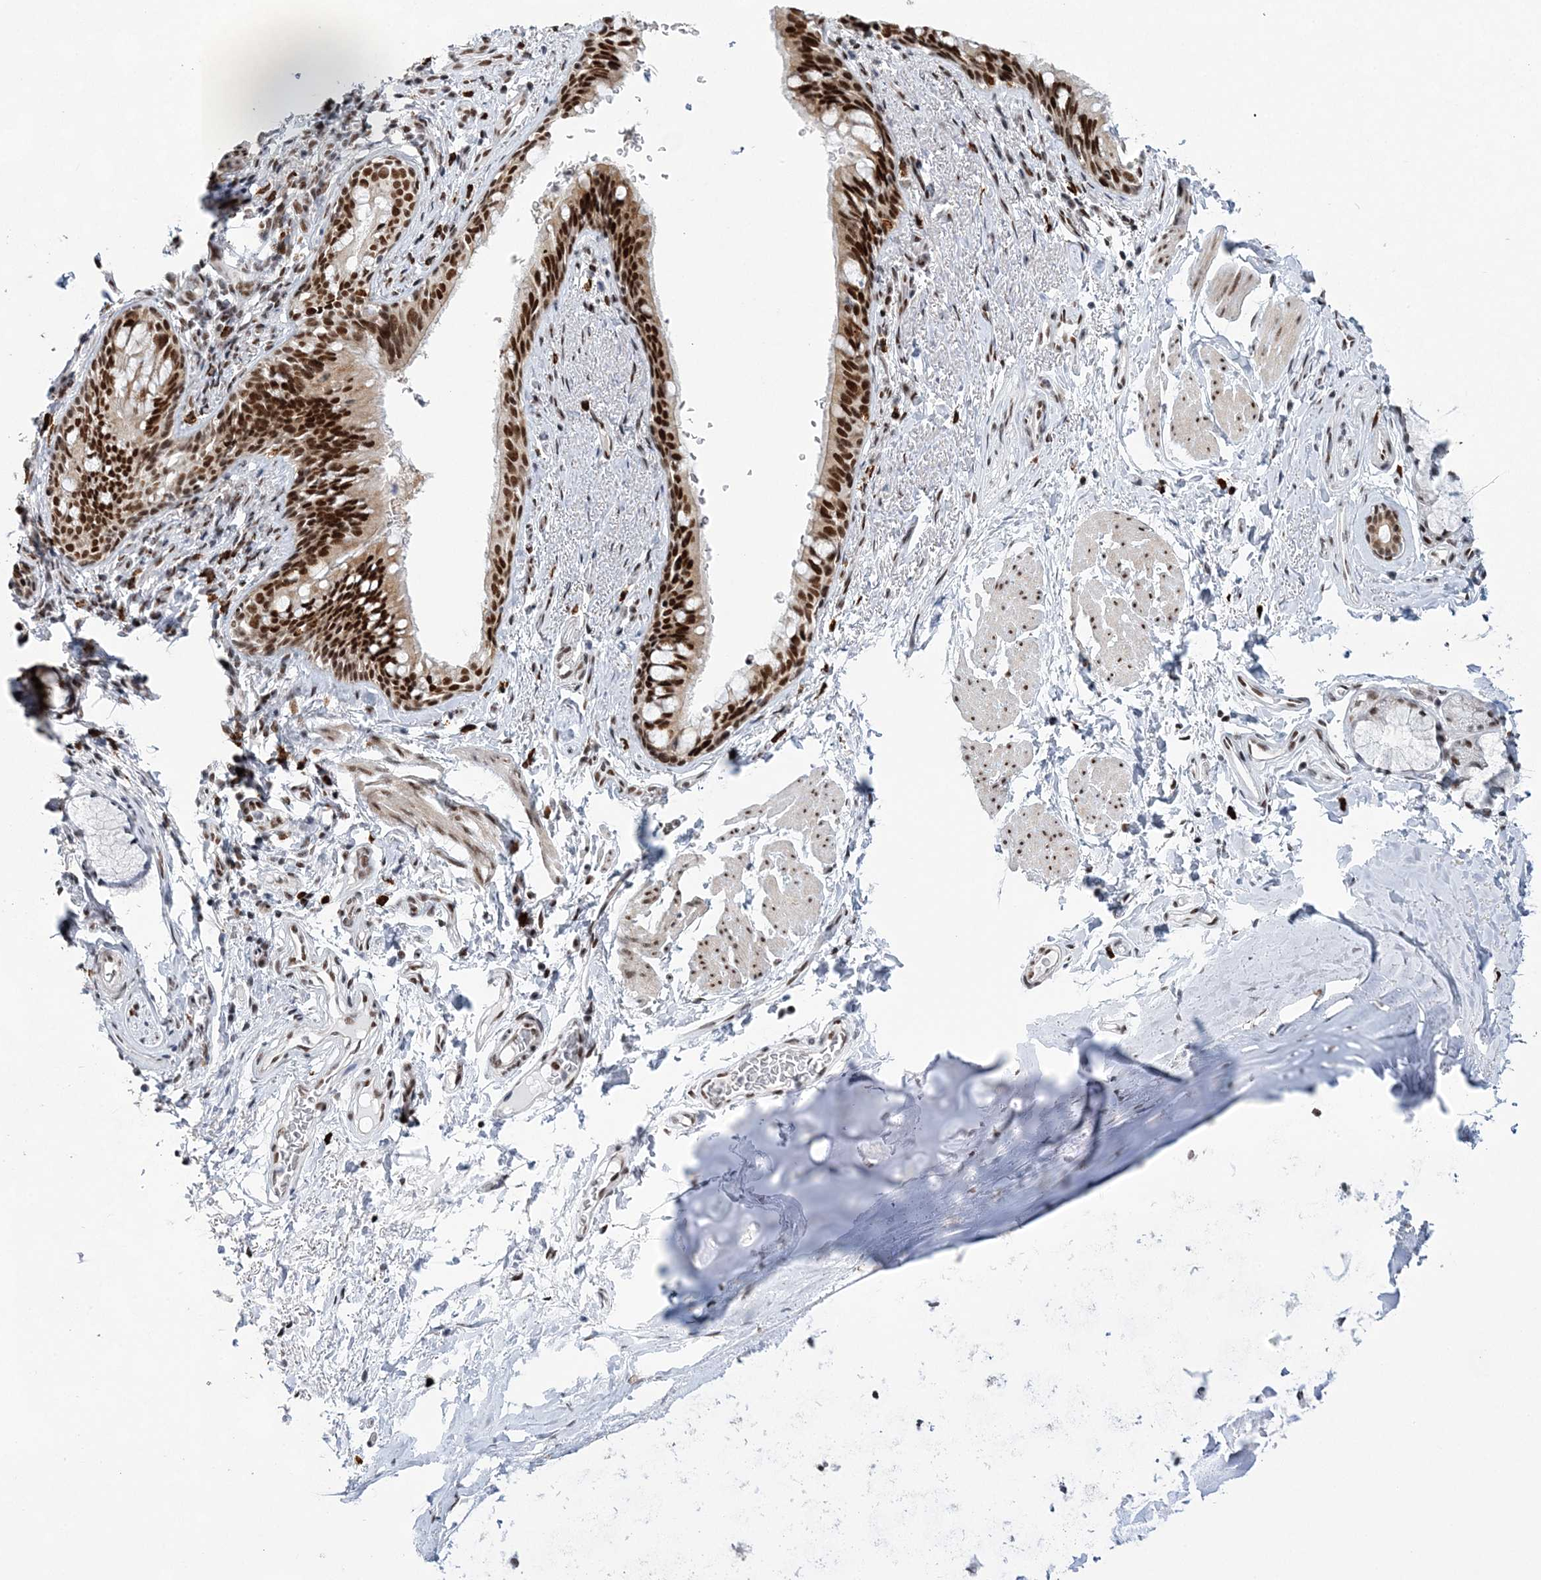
{"staining": {"intensity": "strong", "quantity": ">75%", "location": "nuclear"}, "tissue": "bronchus", "cell_type": "Respiratory epithelial cells", "image_type": "normal", "snomed": [{"axis": "morphology", "description": "Normal tissue, NOS"}, {"axis": "topography", "description": "Cartilage tissue"}, {"axis": "topography", "description": "Bronchus"}], "caption": "Respiratory epithelial cells show strong nuclear staining in approximately >75% of cells in unremarkable bronchus.", "gene": "ZBTB7A", "patient": {"sex": "female", "age": 36}}